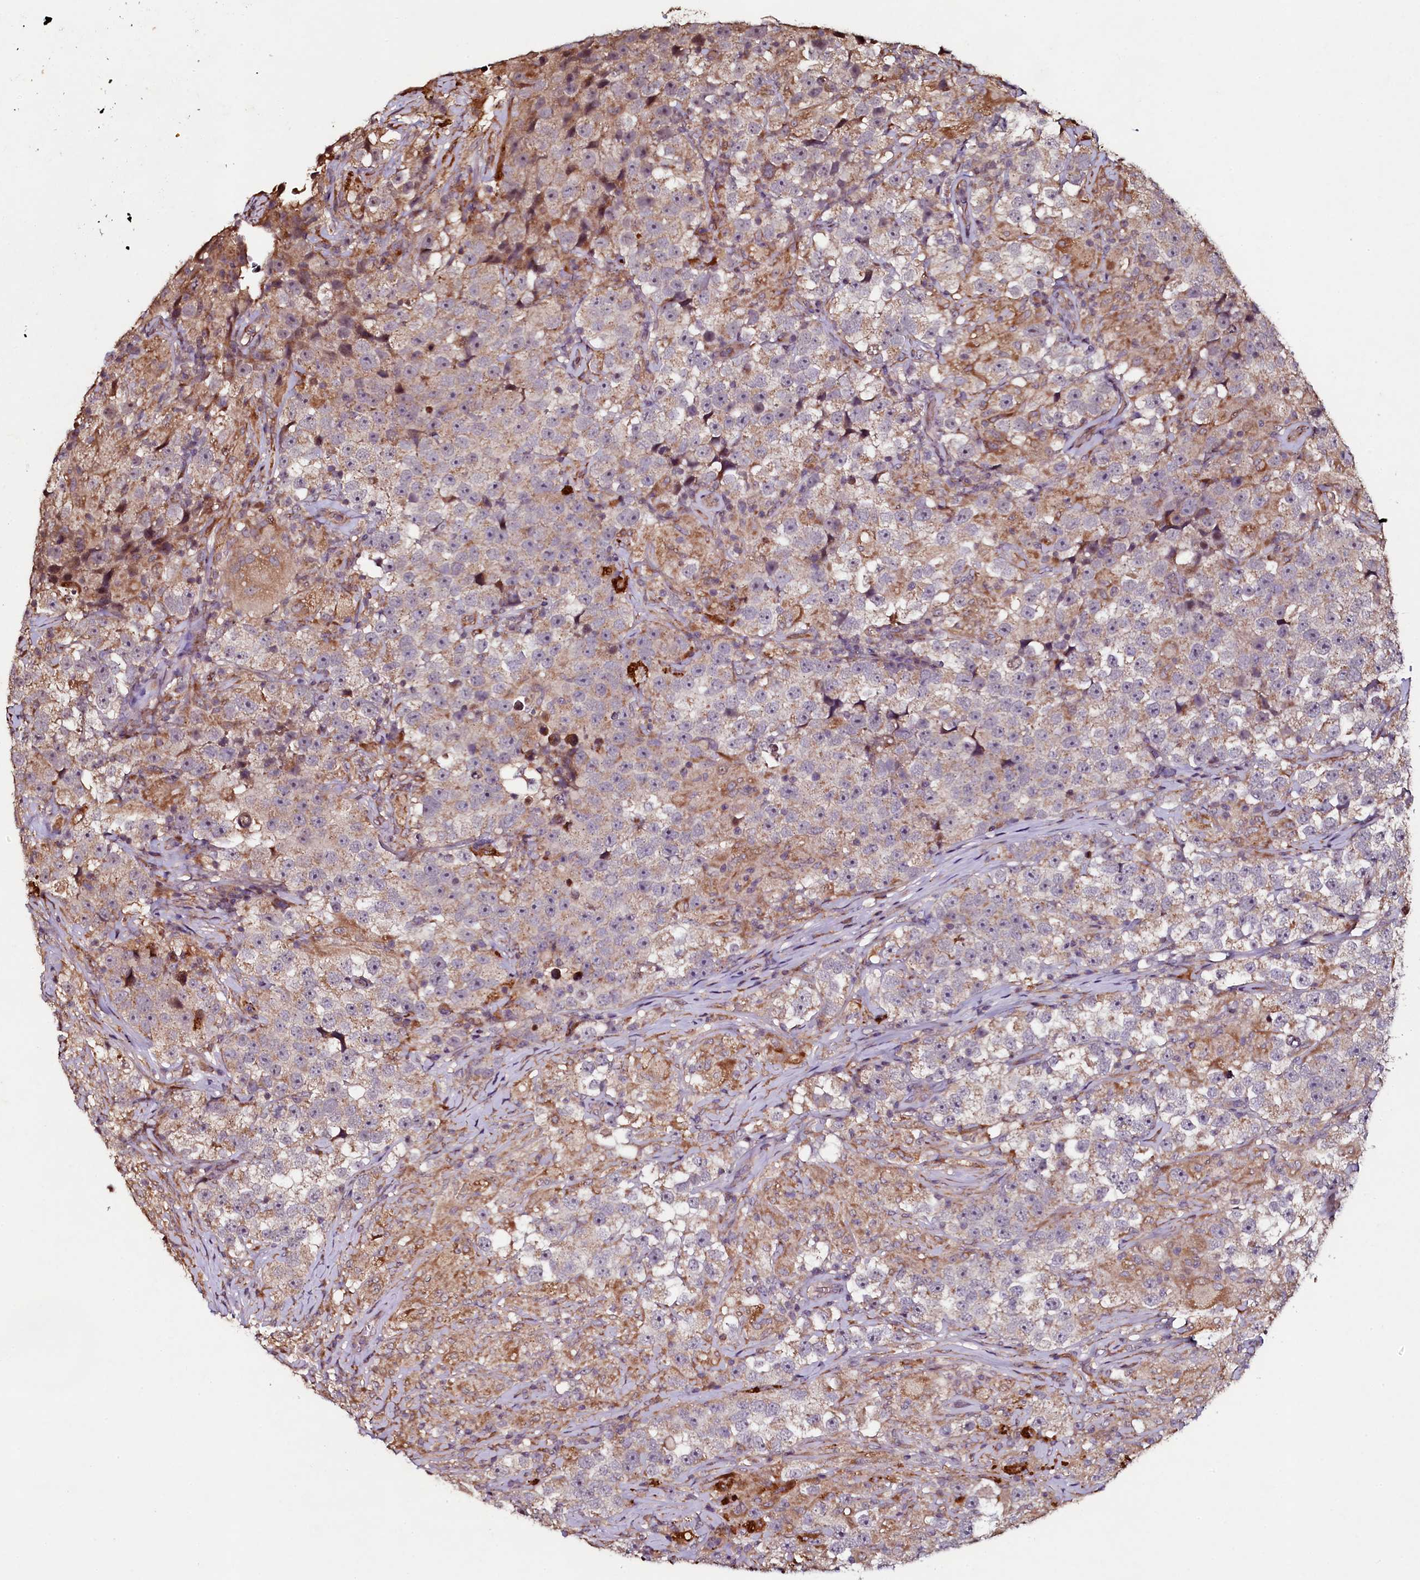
{"staining": {"intensity": "weak", "quantity": "25%-75%", "location": "cytoplasmic/membranous"}, "tissue": "testis cancer", "cell_type": "Tumor cells", "image_type": "cancer", "snomed": [{"axis": "morphology", "description": "Seminoma, NOS"}, {"axis": "topography", "description": "Testis"}], "caption": "This is a photomicrograph of IHC staining of testis cancer (seminoma), which shows weak positivity in the cytoplasmic/membranous of tumor cells.", "gene": "SEC24C", "patient": {"sex": "male", "age": 46}}